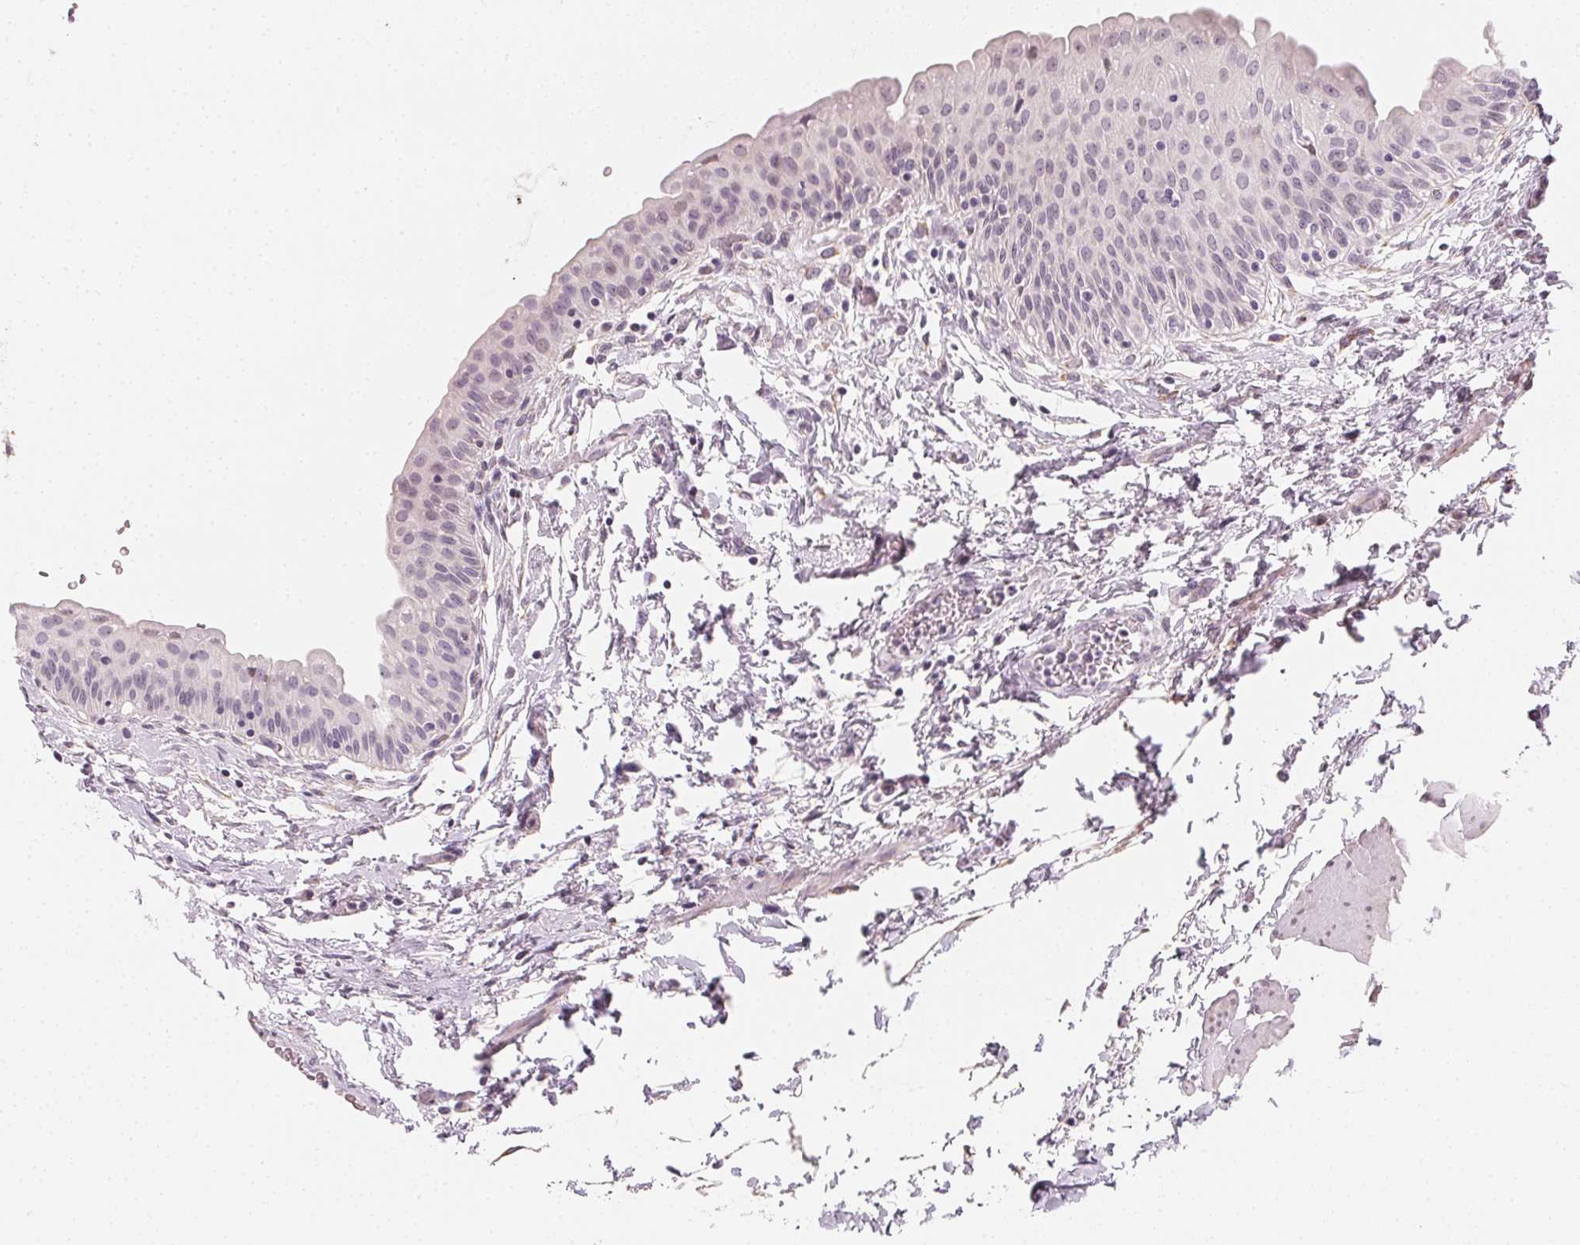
{"staining": {"intensity": "negative", "quantity": "none", "location": "none"}, "tissue": "urinary bladder", "cell_type": "Urothelial cells", "image_type": "normal", "snomed": [{"axis": "morphology", "description": "Normal tissue, NOS"}, {"axis": "topography", "description": "Urinary bladder"}], "caption": "Immunohistochemistry (IHC) of unremarkable human urinary bladder shows no positivity in urothelial cells. Brightfield microscopy of IHC stained with DAB (brown) and hematoxylin (blue), captured at high magnification.", "gene": "CCDC96", "patient": {"sex": "male", "age": 56}}